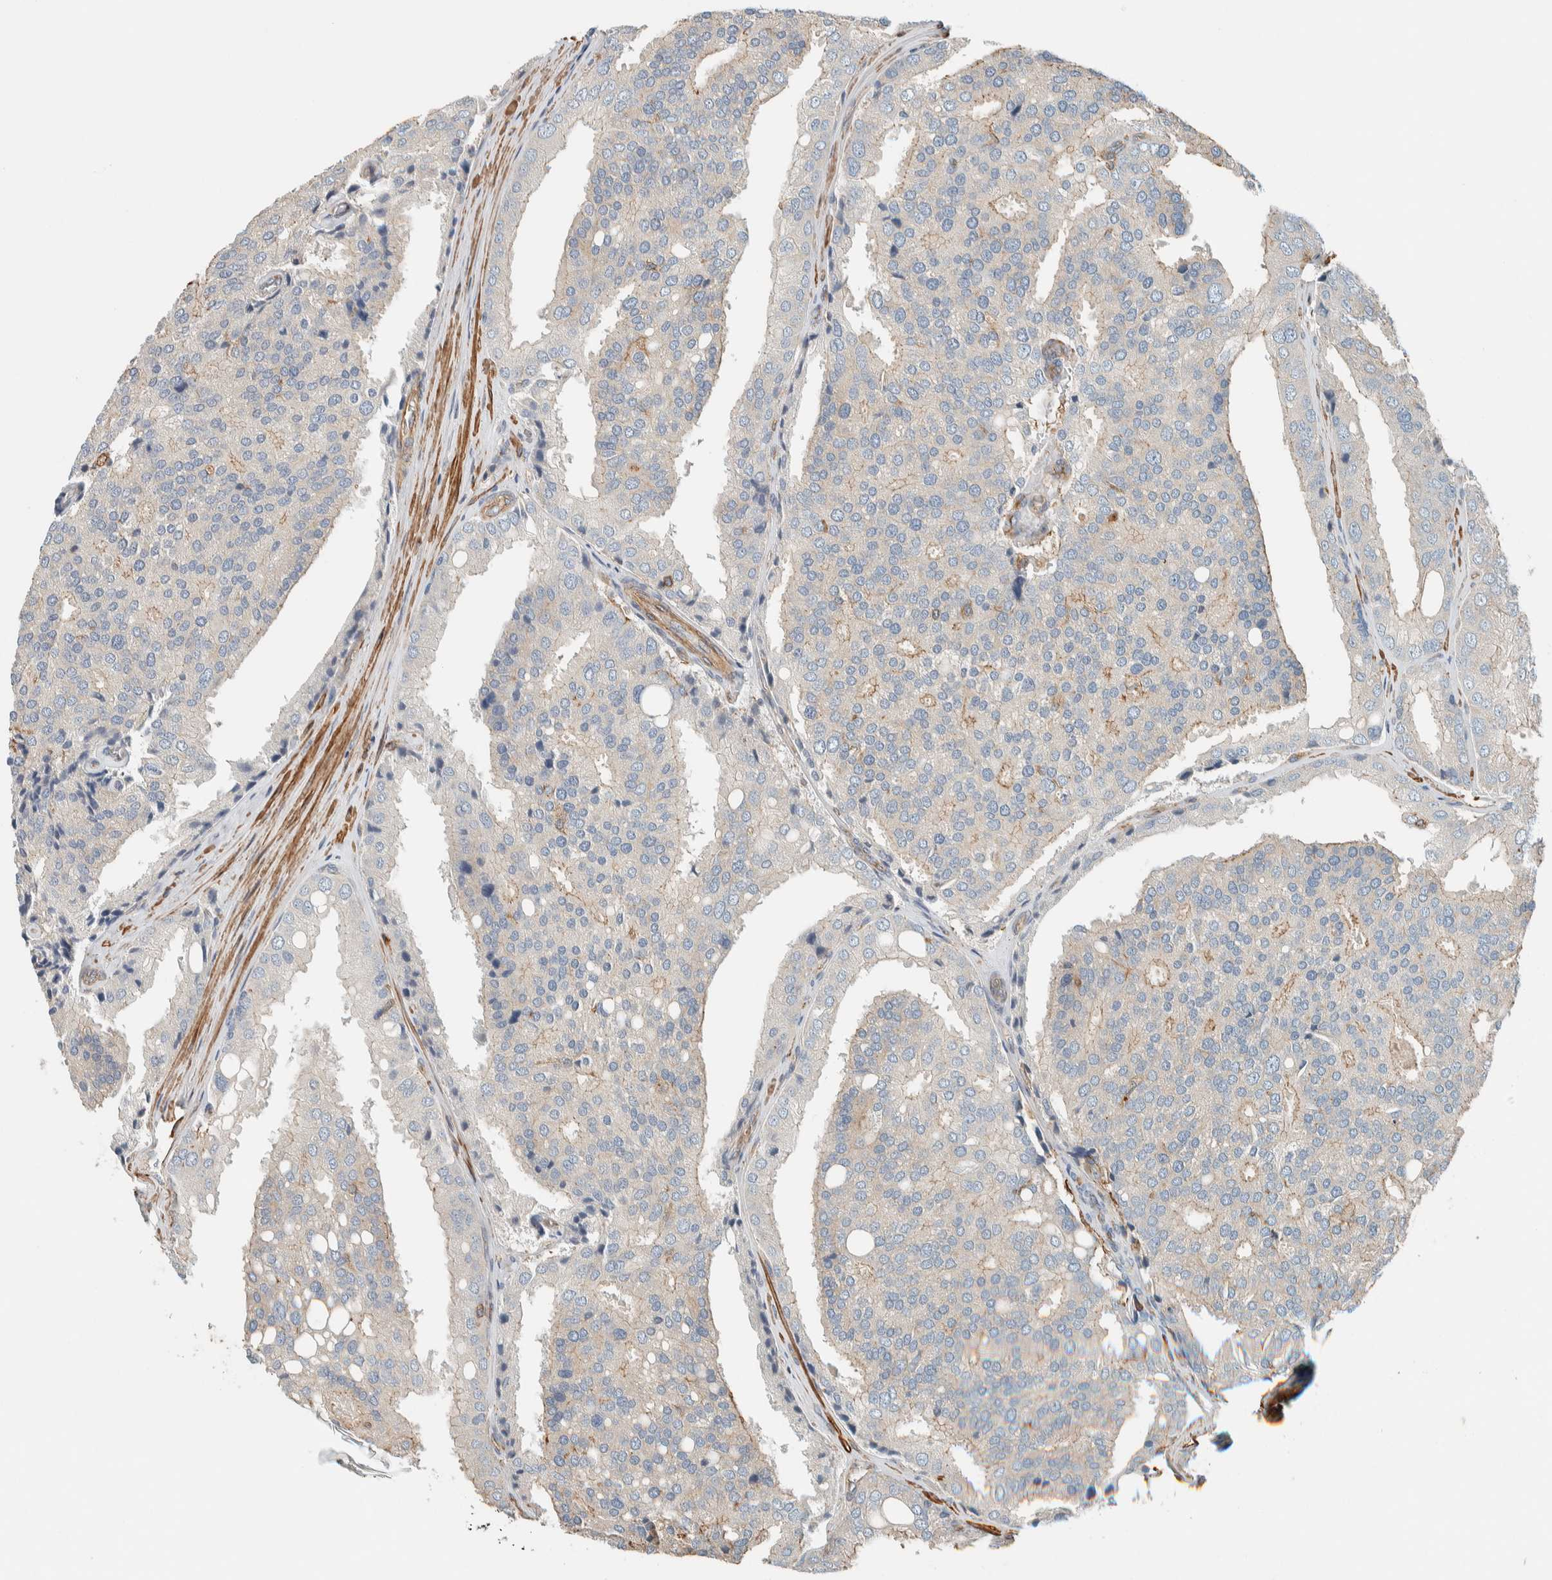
{"staining": {"intensity": "negative", "quantity": "none", "location": "none"}, "tissue": "prostate cancer", "cell_type": "Tumor cells", "image_type": "cancer", "snomed": [{"axis": "morphology", "description": "Adenocarcinoma, High grade"}, {"axis": "topography", "description": "Prostate"}], "caption": "The photomicrograph demonstrates no staining of tumor cells in adenocarcinoma (high-grade) (prostate). (IHC, brightfield microscopy, high magnification).", "gene": "CTBP2", "patient": {"sex": "male", "age": 50}}